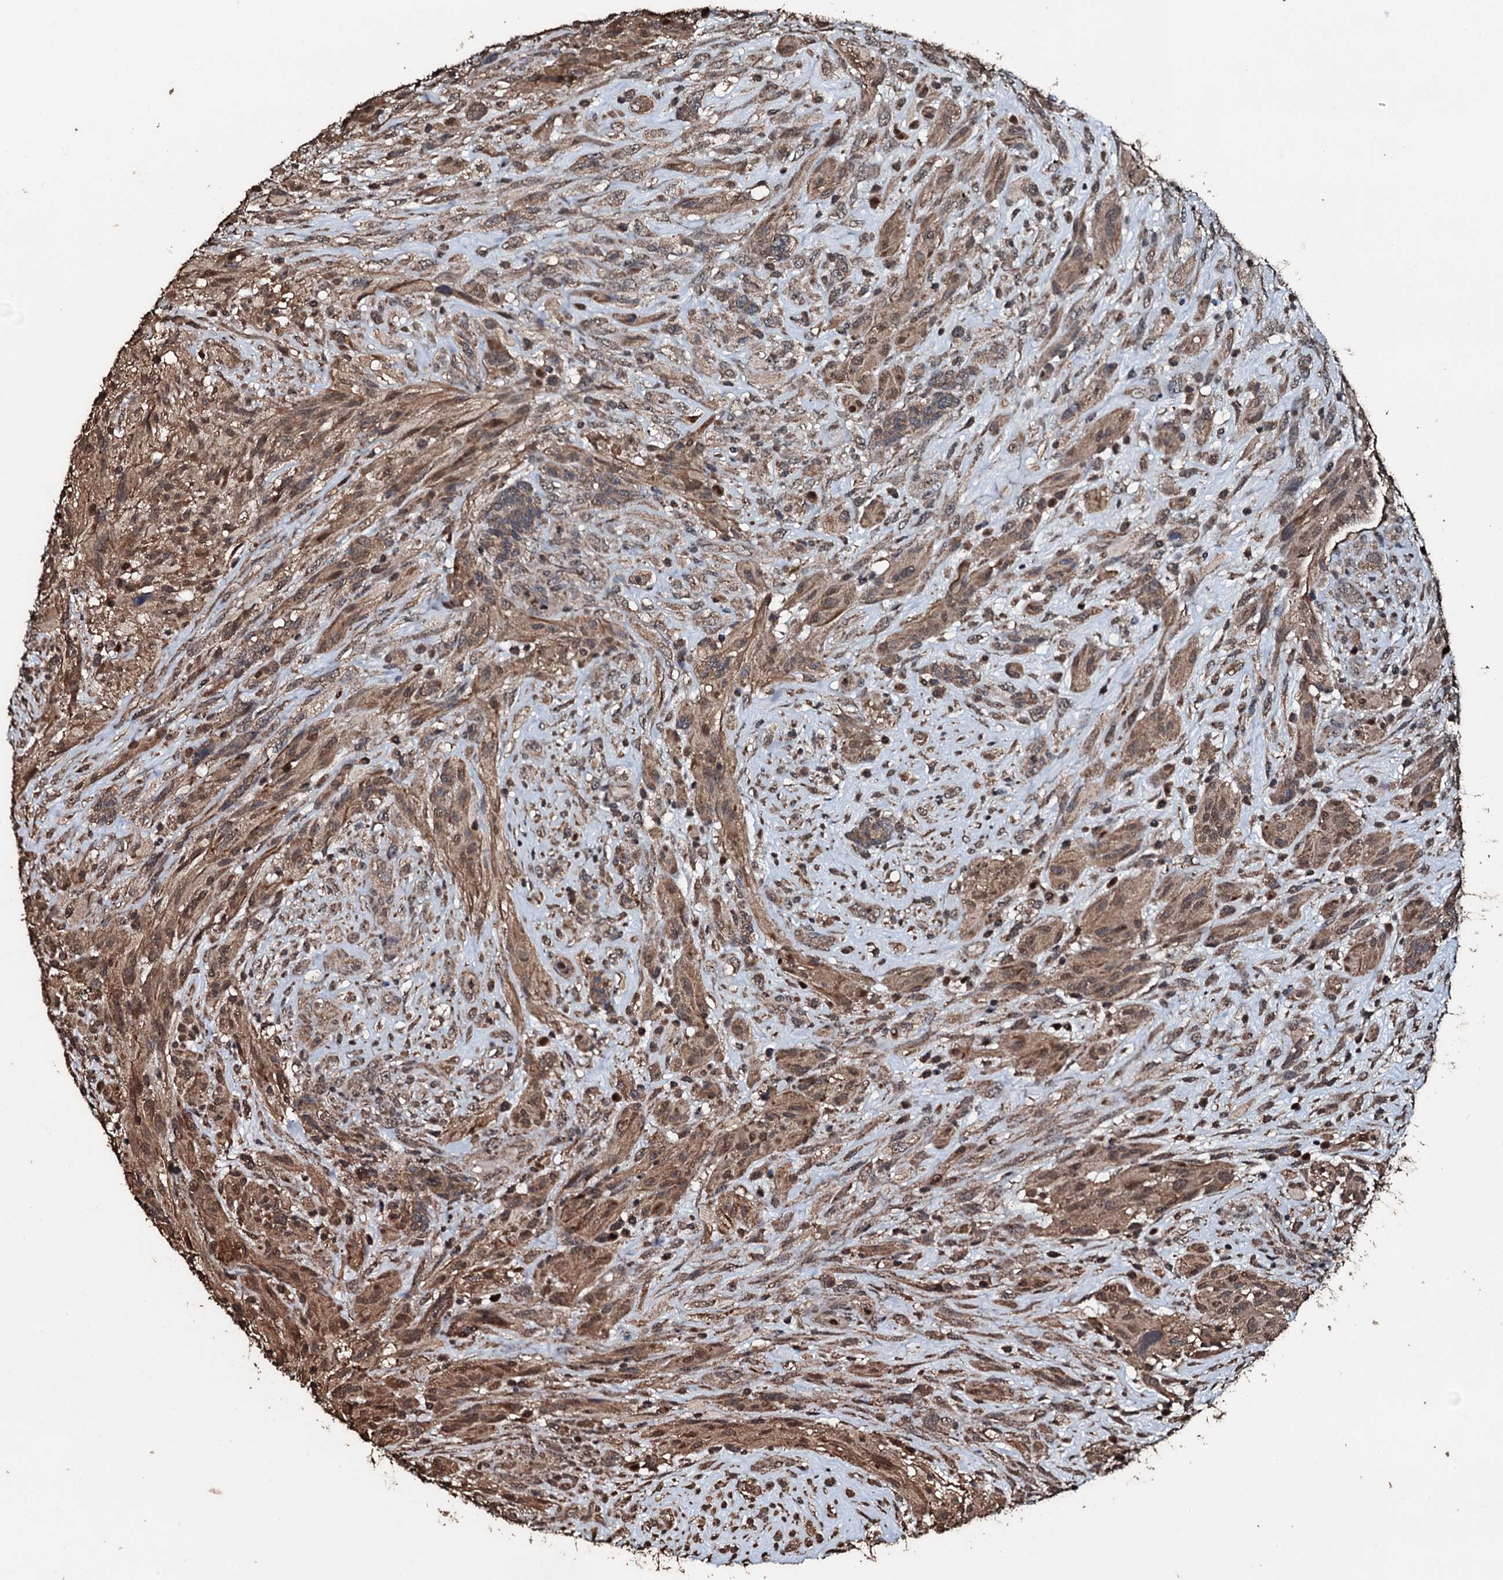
{"staining": {"intensity": "moderate", "quantity": ">75%", "location": "cytoplasmic/membranous,nuclear"}, "tissue": "glioma", "cell_type": "Tumor cells", "image_type": "cancer", "snomed": [{"axis": "morphology", "description": "Glioma, malignant, High grade"}, {"axis": "topography", "description": "Brain"}], "caption": "DAB (3,3'-diaminobenzidine) immunohistochemical staining of human malignant high-grade glioma displays moderate cytoplasmic/membranous and nuclear protein staining in about >75% of tumor cells.", "gene": "FAAP24", "patient": {"sex": "male", "age": 61}}